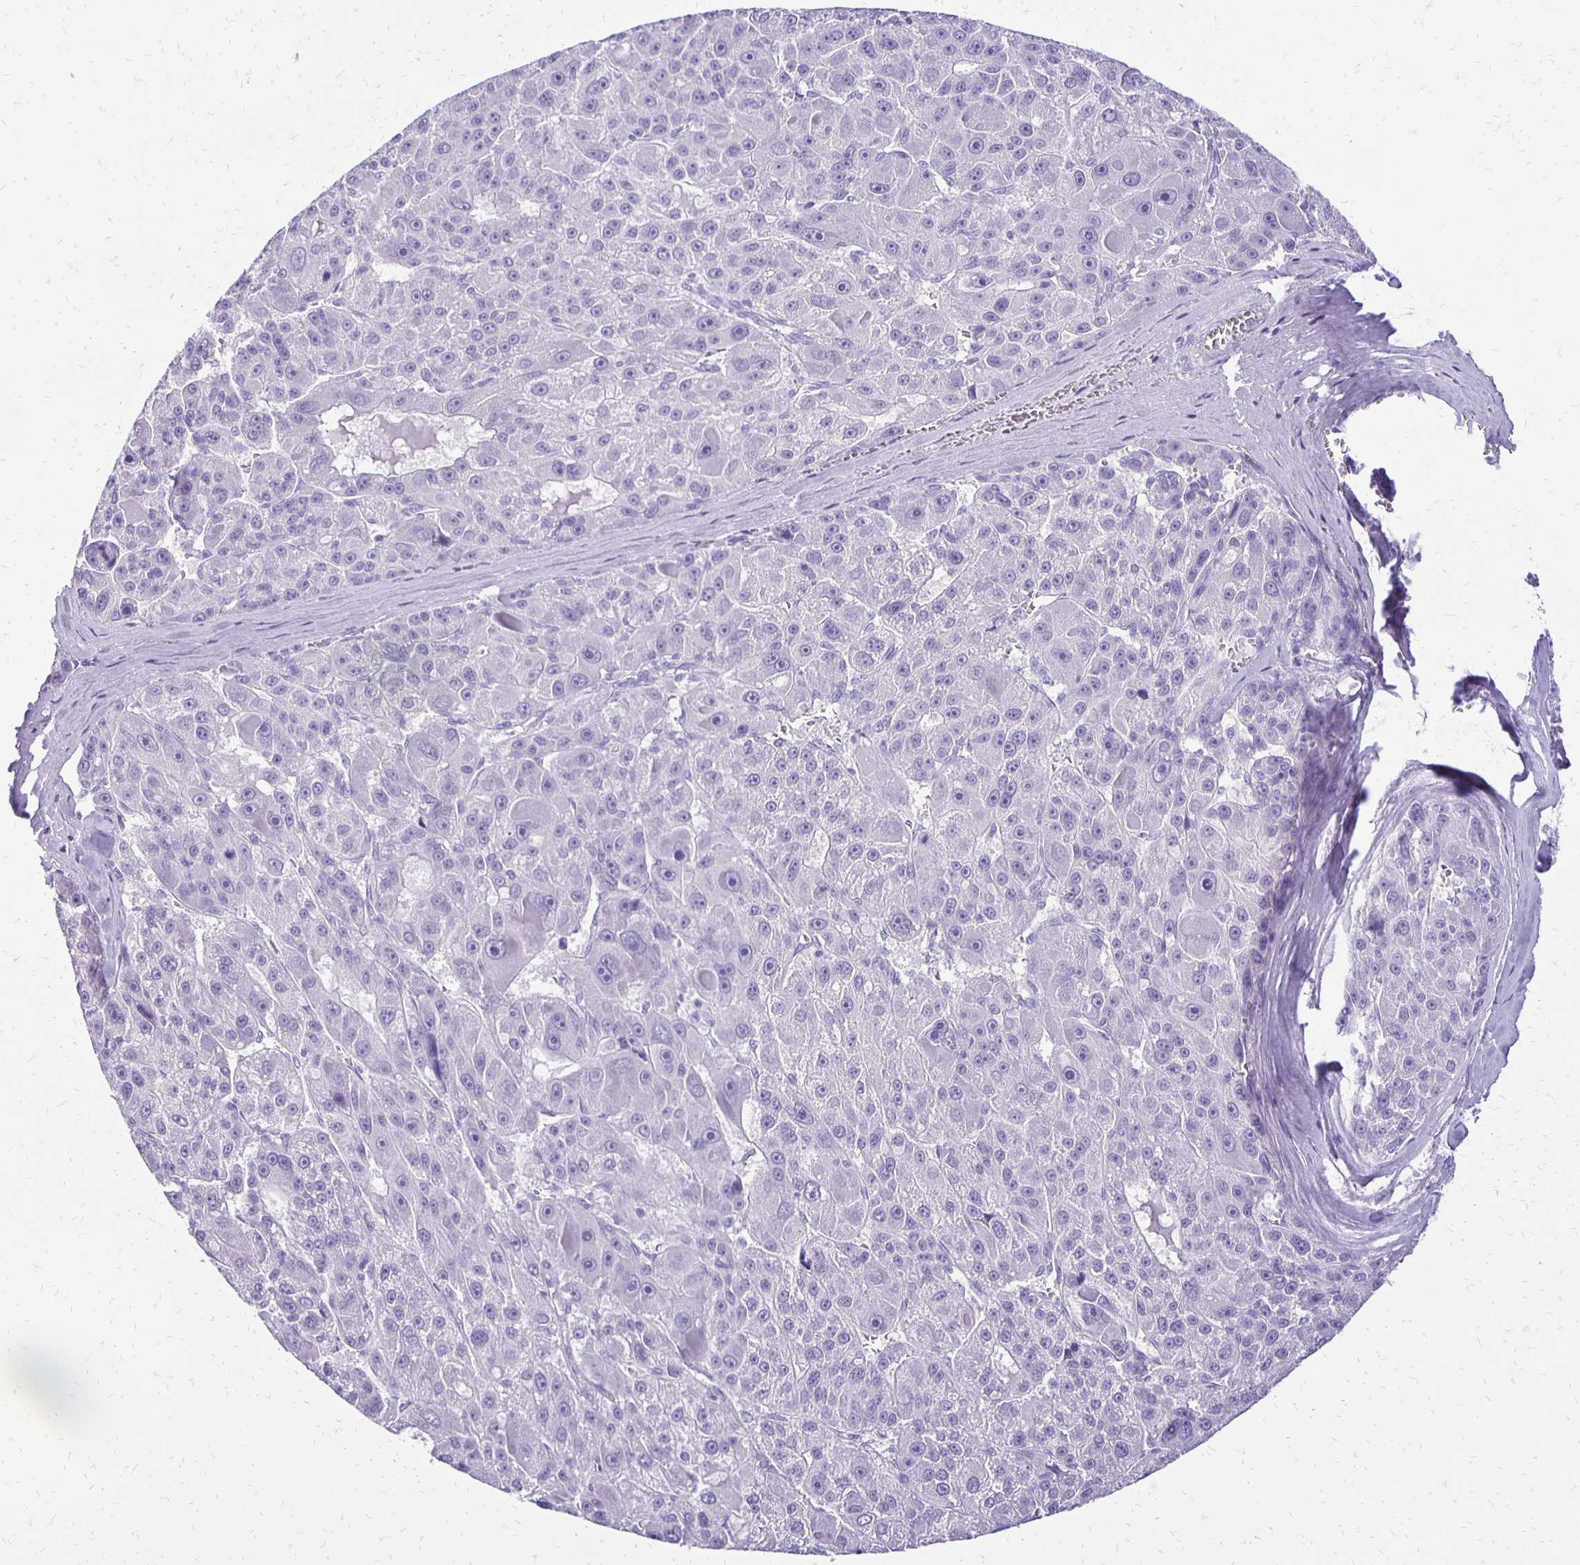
{"staining": {"intensity": "negative", "quantity": "none", "location": "none"}, "tissue": "liver cancer", "cell_type": "Tumor cells", "image_type": "cancer", "snomed": [{"axis": "morphology", "description": "Carcinoma, Hepatocellular, NOS"}, {"axis": "topography", "description": "Liver"}], "caption": "This is an IHC histopathology image of liver cancer (hepatocellular carcinoma). There is no expression in tumor cells.", "gene": "ANKRD45", "patient": {"sex": "male", "age": 76}}